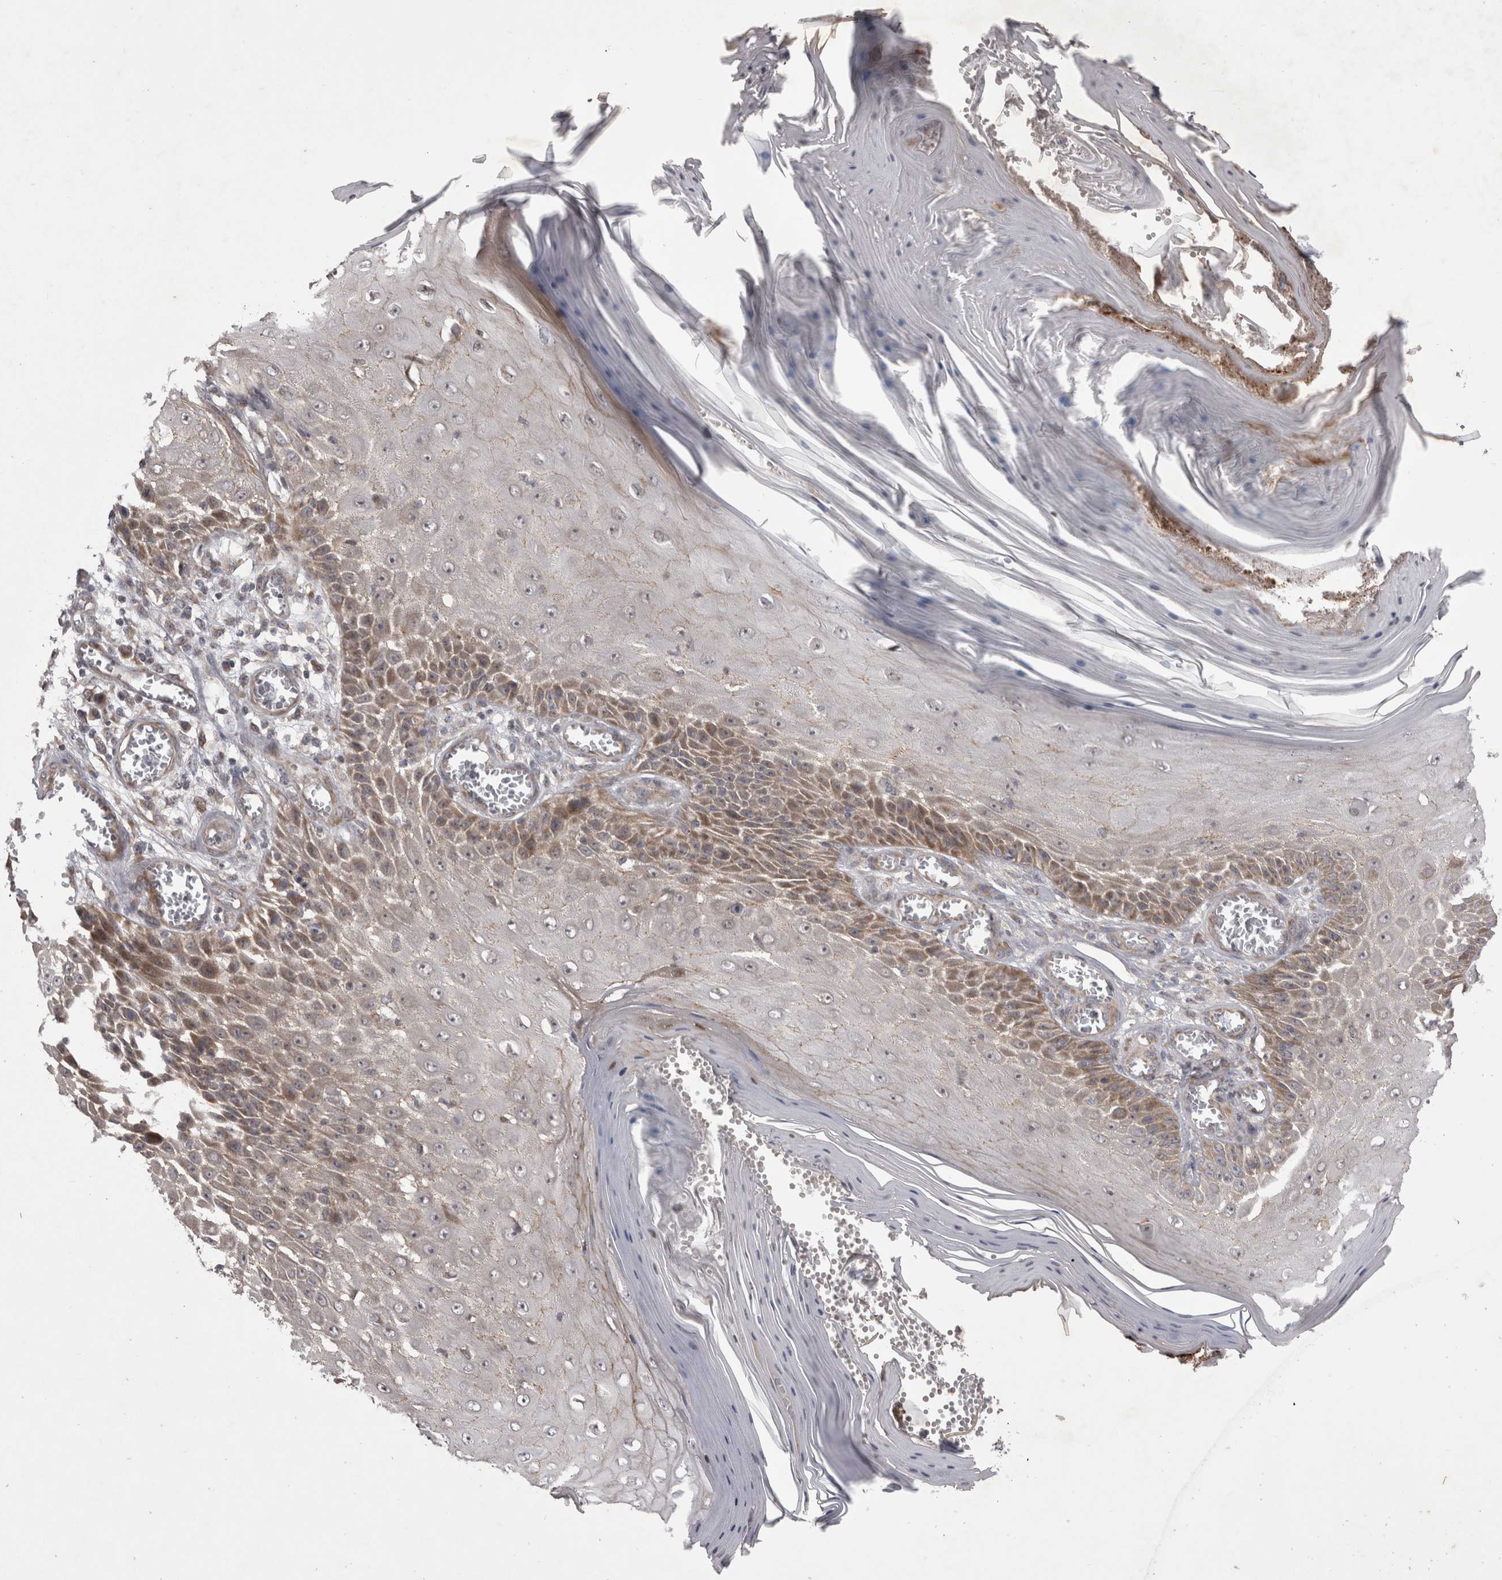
{"staining": {"intensity": "weak", "quantity": "25%-75%", "location": "cytoplasmic/membranous"}, "tissue": "skin cancer", "cell_type": "Tumor cells", "image_type": "cancer", "snomed": [{"axis": "morphology", "description": "Squamous cell carcinoma, NOS"}, {"axis": "topography", "description": "Skin"}], "caption": "Skin squamous cell carcinoma tissue shows weak cytoplasmic/membranous positivity in about 25%-75% of tumor cells", "gene": "NENF", "patient": {"sex": "female", "age": 73}}